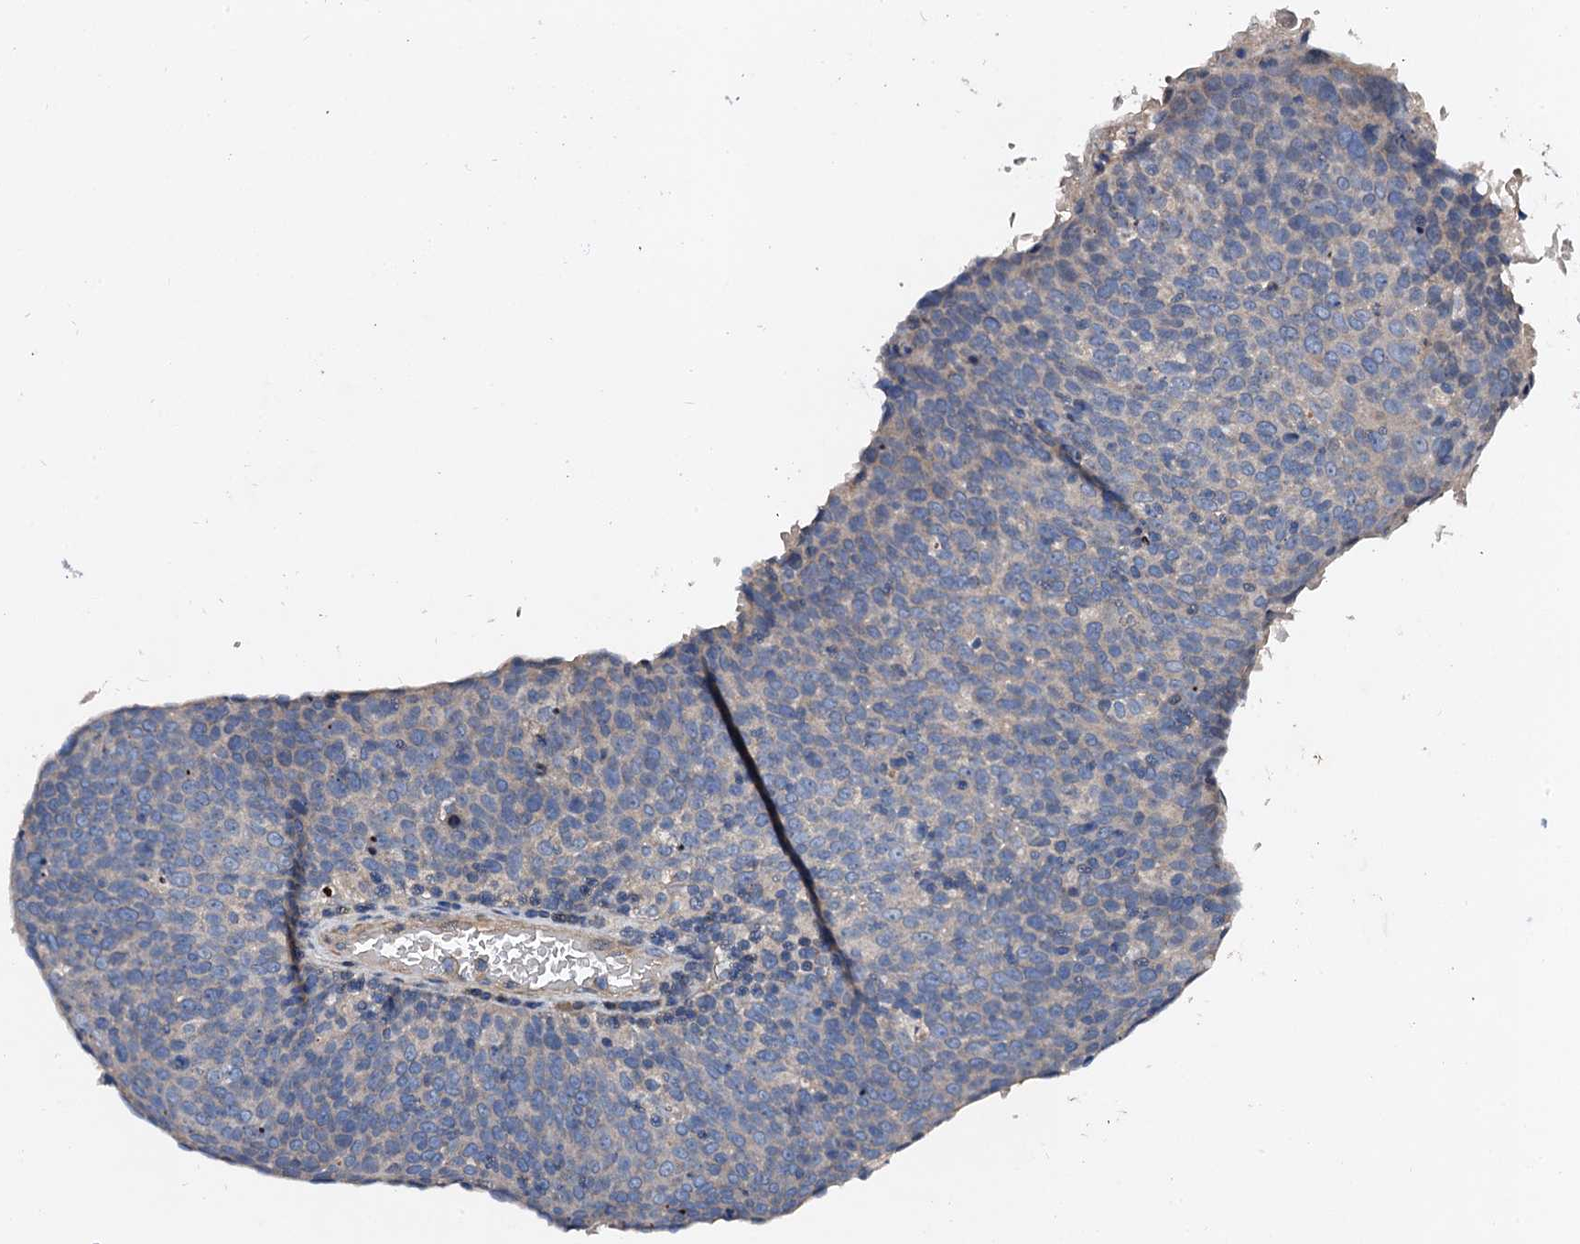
{"staining": {"intensity": "negative", "quantity": "none", "location": "none"}, "tissue": "head and neck cancer", "cell_type": "Tumor cells", "image_type": "cancer", "snomed": [{"axis": "morphology", "description": "Squamous cell carcinoma, NOS"}, {"axis": "morphology", "description": "Squamous cell carcinoma, metastatic, NOS"}, {"axis": "topography", "description": "Lymph node"}, {"axis": "topography", "description": "Head-Neck"}], "caption": "Histopathology image shows no significant protein staining in tumor cells of head and neck cancer (squamous cell carcinoma).", "gene": "FIBIN", "patient": {"sex": "male", "age": 62}}